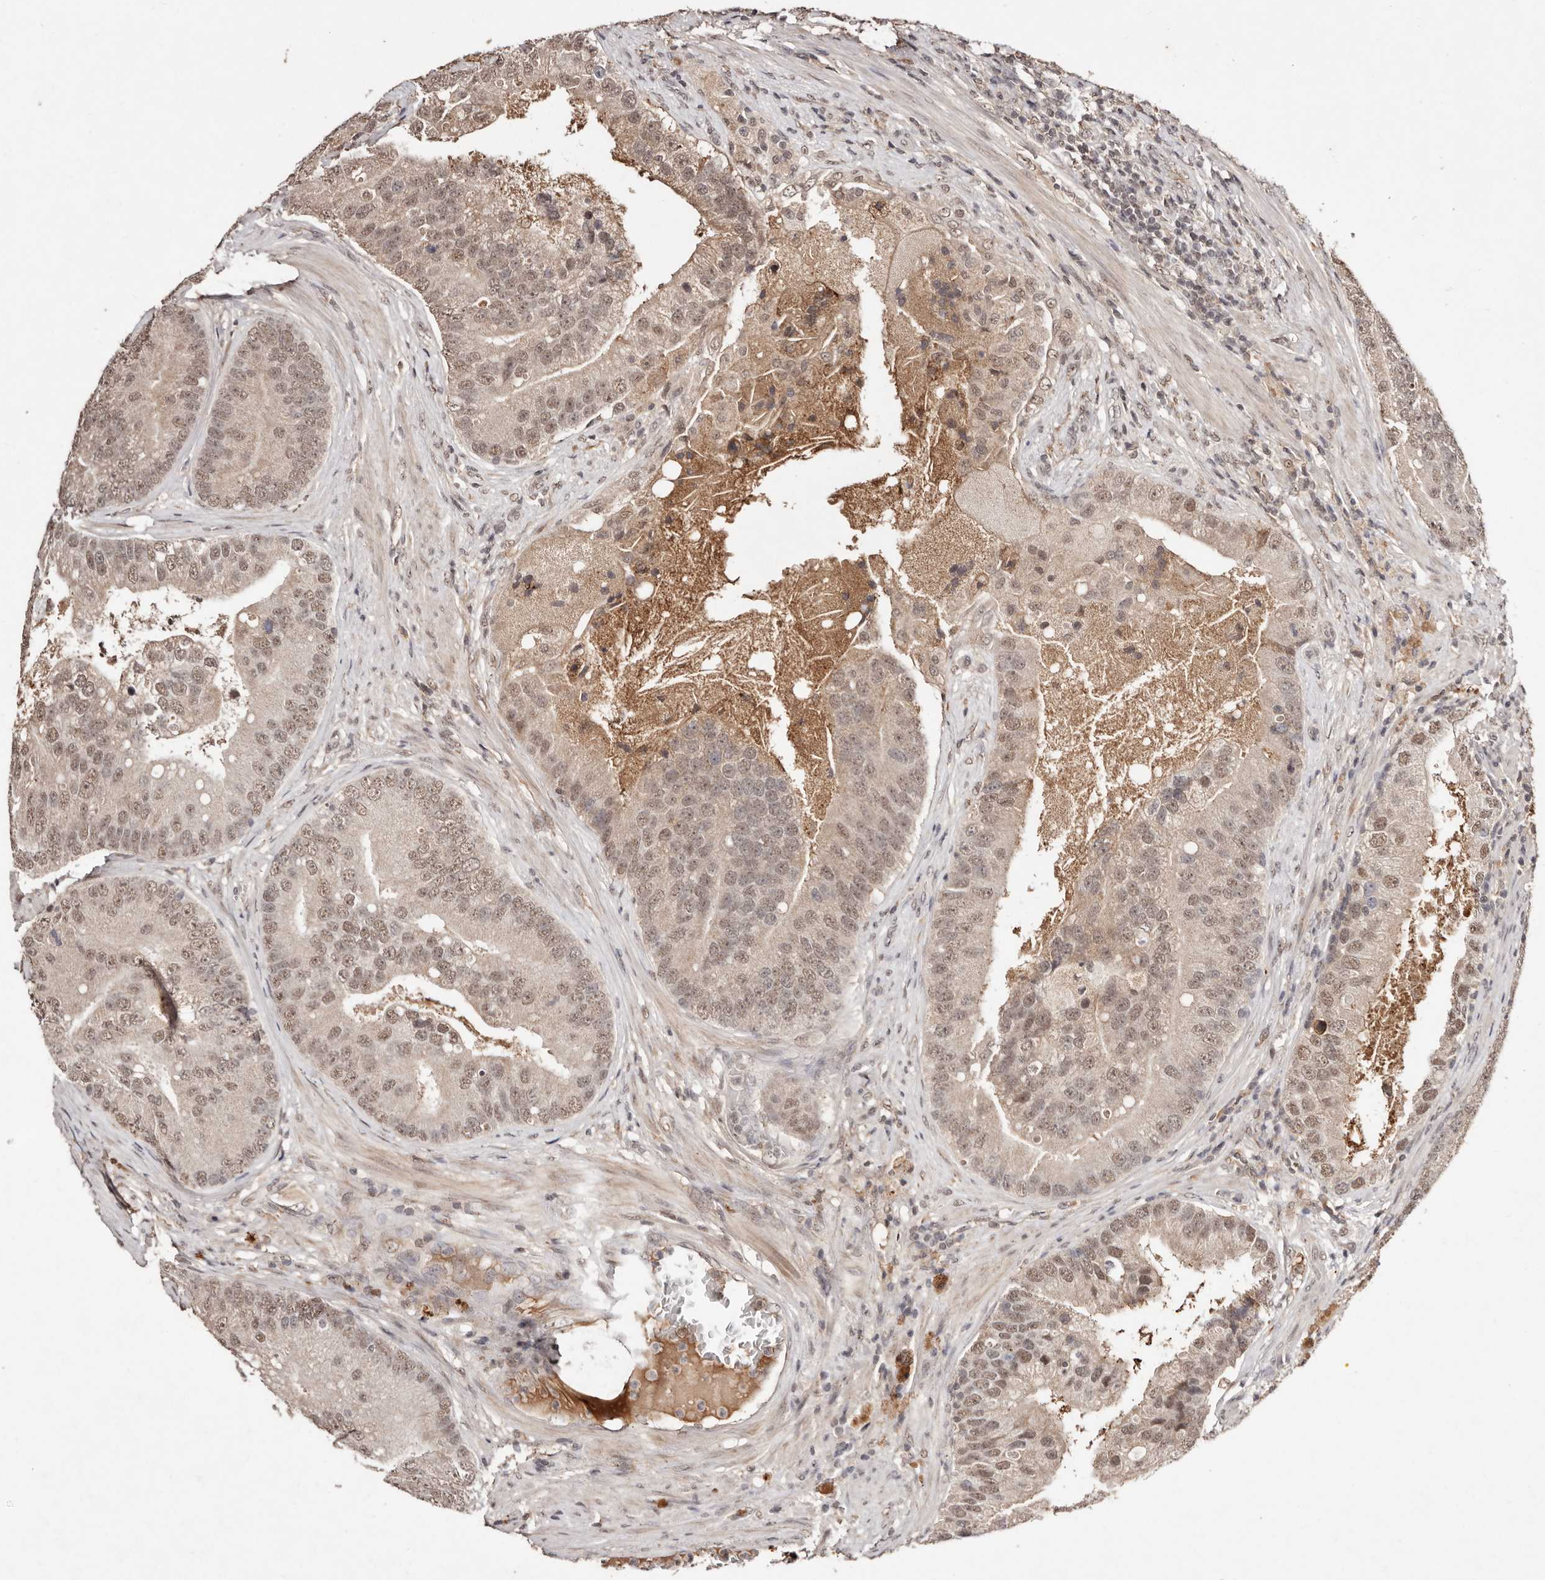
{"staining": {"intensity": "weak", "quantity": ">75%", "location": "nuclear"}, "tissue": "prostate cancer", "cell_type": "Tumor cells", "image_type": "cancer", "snomed": [{"axis": "morphology", "description": "Adenocarcinoma, High grade"}, {"axis": "topography", "description": "Prostate"}], "caption": "Prostate cancer (adenocarcinoma (high-grade)) stained with a brown dye displays weak nuclear positive positivity in approximately >75% of tumor cells.", "gene": "BICRAL", "patient": {"sex": "male", "age": 70}}